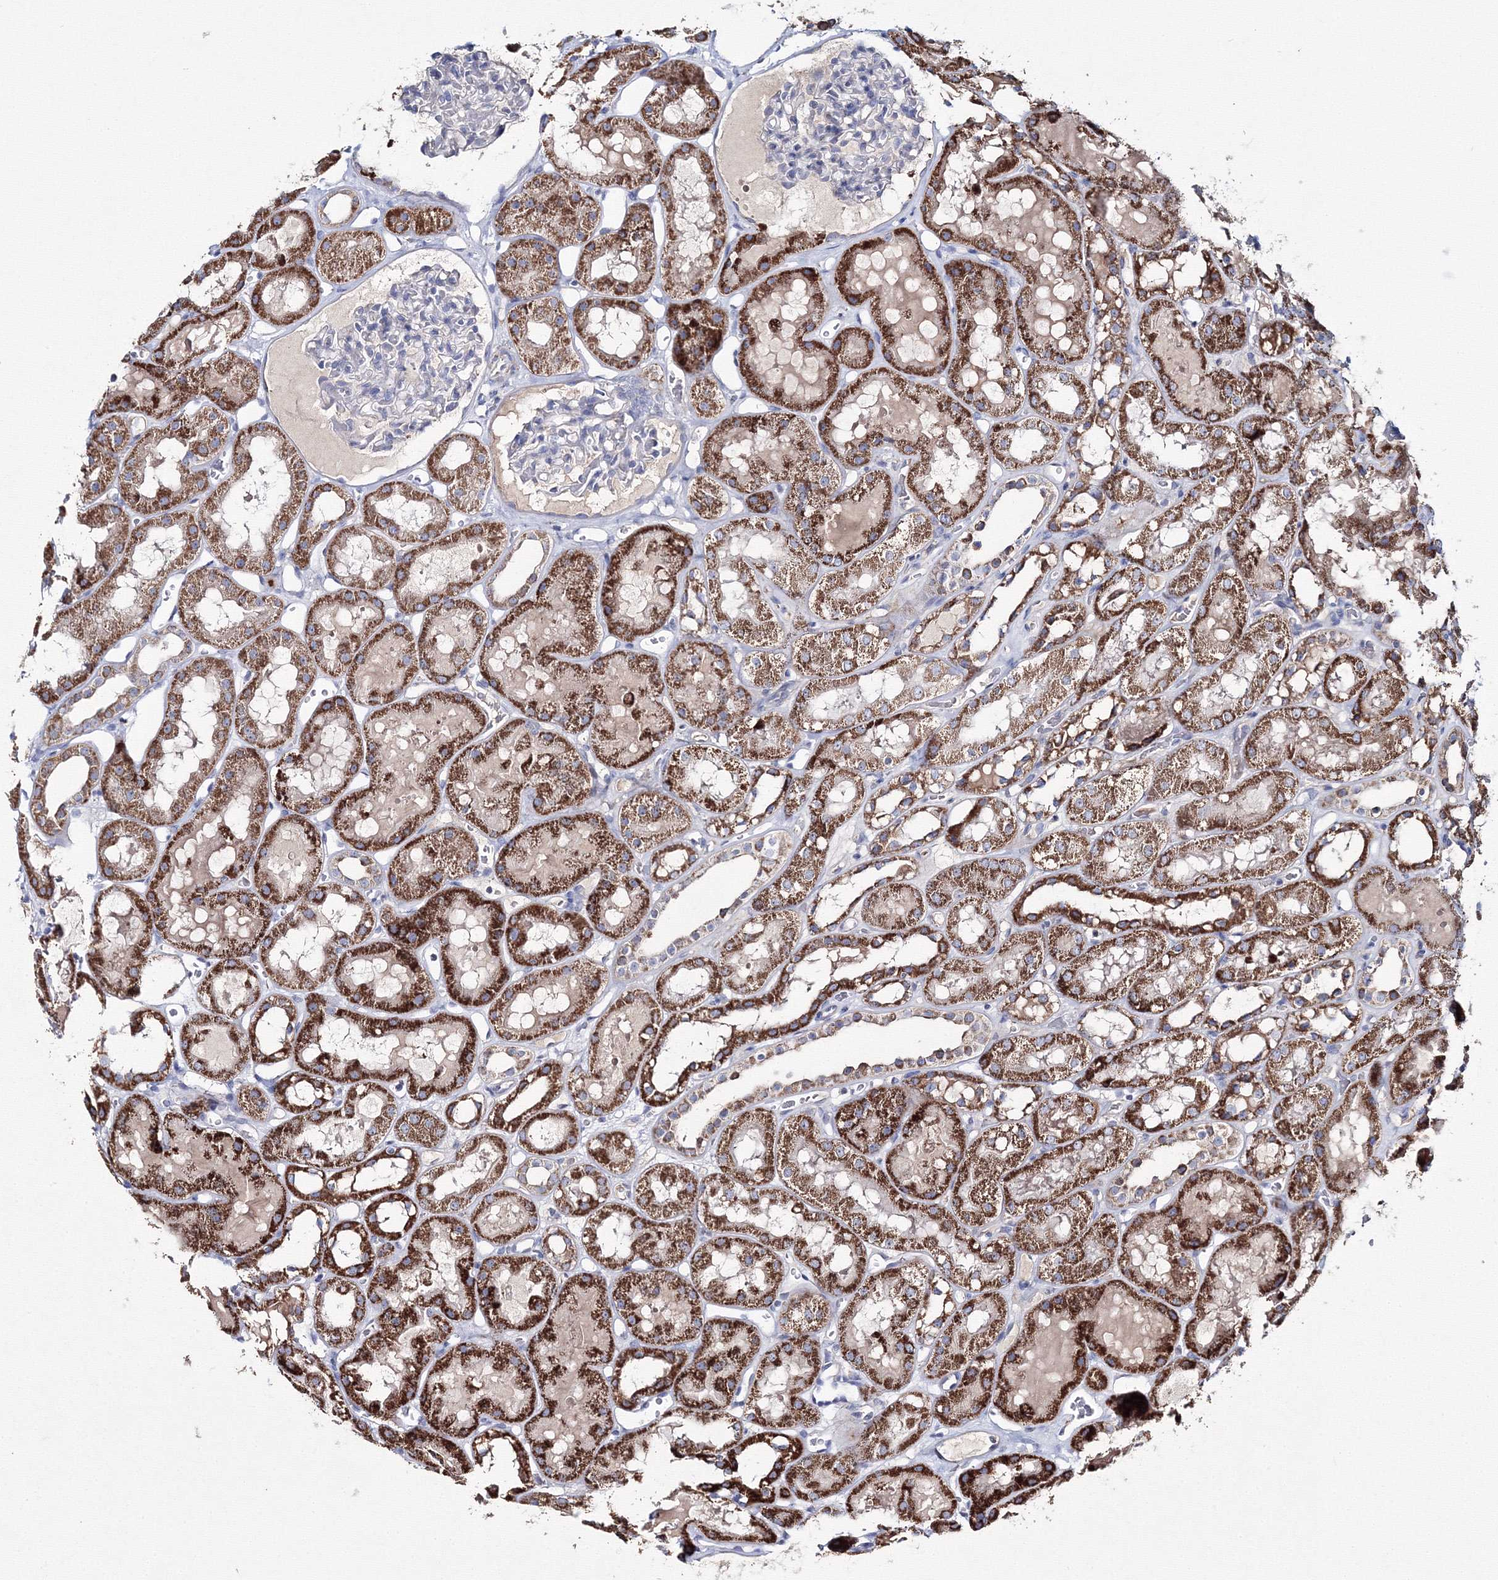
{"staining": {"intensity": "negative", "quantity": "none", "location": "none"}, "tissue": "kidney", "cell_type": "Cells in glomeruli", "image_type": "normal", "snomed": [{"axis": "morphology", "description": "Normal tissue, NOS"}, {"axis": "topography", "description": "Kidney"}, {"axis": "topography", "description": "Urinary bladder"}], "caption": "Cells in glomeruli show no significant protein expression in normal kidney. (Brightfield microscopy of DAB (3,3'-diaminobenzidine) IHC at high magnification).", "gene": "IGSF9", "patient": {"sex": "male", "age": 16}}